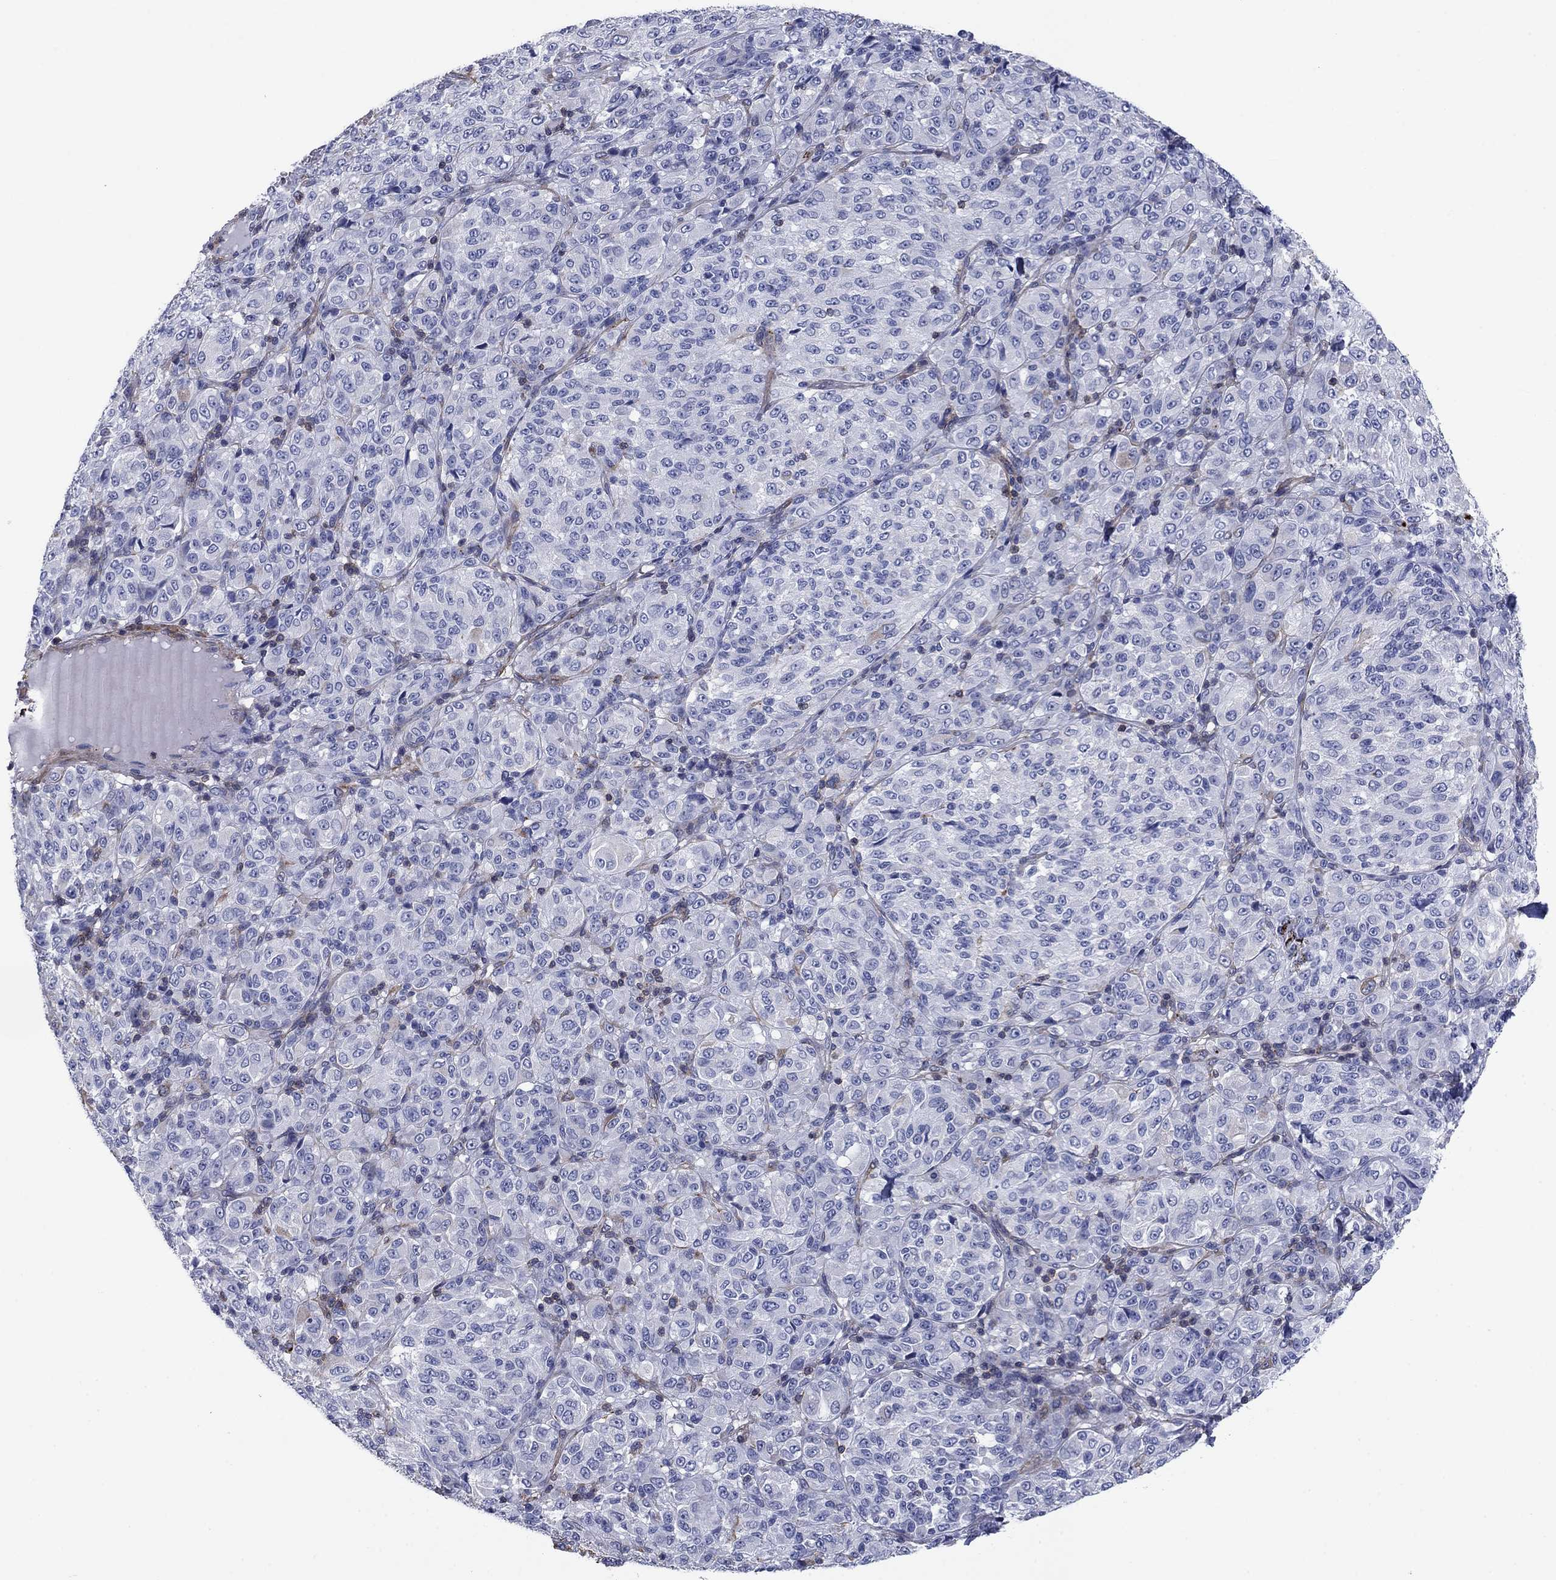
{"staining": {"intensity": "negative", "quantity": "none", "location": "none"}, "tissue": "melanoma", "cell_type": "Tumor cells", "image_type": "cancer", "snomed": [{"axis": "morphology", "description": "Malignant melanoma, Metastatic site"}, {"axis": "topography", "description": "Brain"}], "caption": "Tumor cells show no significant protein positivity in malignant melanoma (metastatic site).", "gene": "PSD4", "patient": {"sex": "female", "age": 56}}